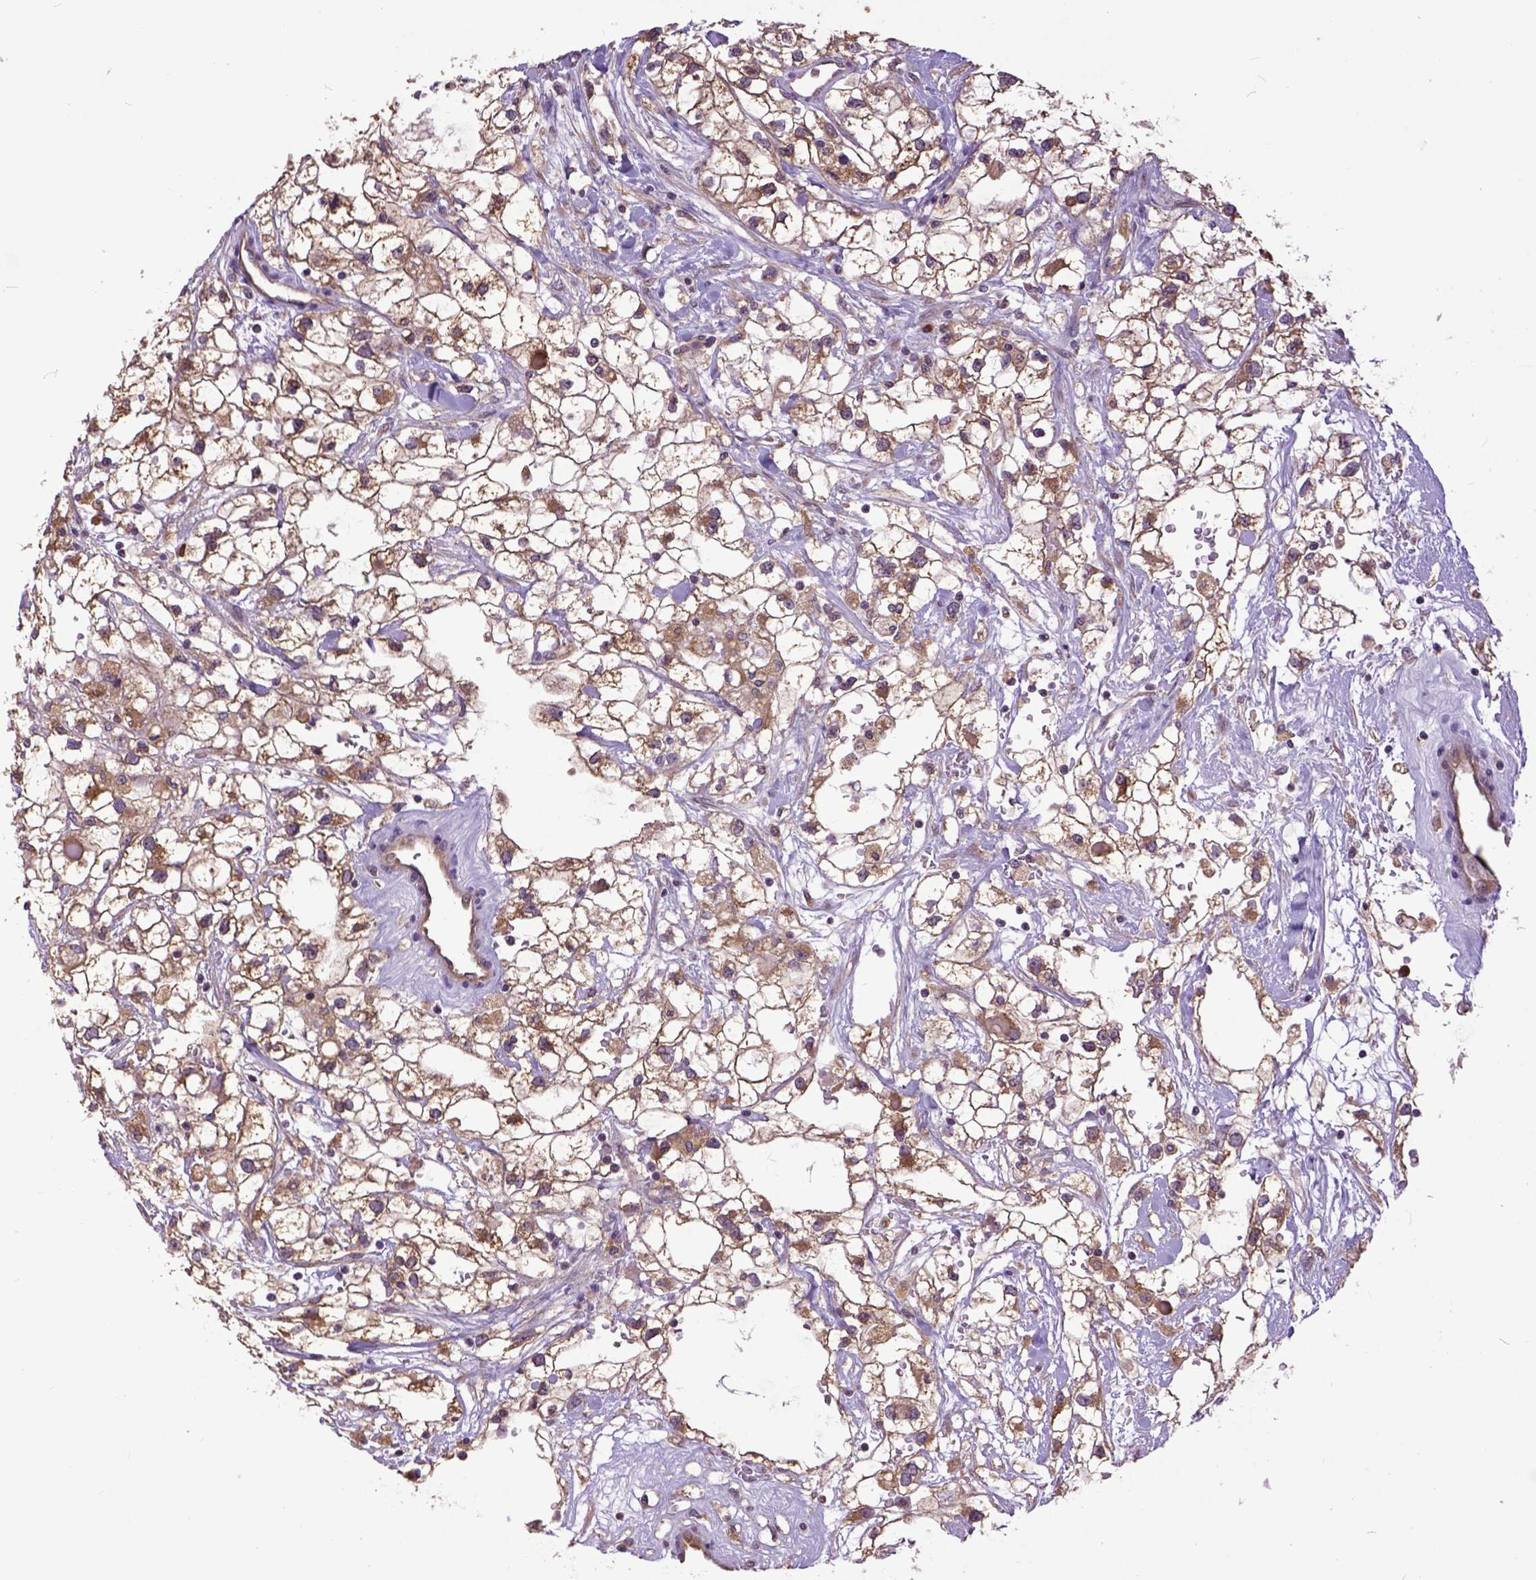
{"staining": {"intensity": "moderate", "quantity": ">75%", "location": "cytoplasmic/membranous"}, "tissue": "renal cancer", "cell_type": "Tumor cells", "image_type": "cancer", "snomed": [{"axis": "morphology", "description": "Adenocarcinoma, NOS"}, {"axis": "topography", "description": "Kidney"}], "caption": "There is medium levels of moderate cytoplasmic/membranous positivity in tumor cells of renal cancer, as demonstrated by immunohistochemical staining (brown color).", "gene": "ARL1", "patient": {"sex": "male", "age": 59}}